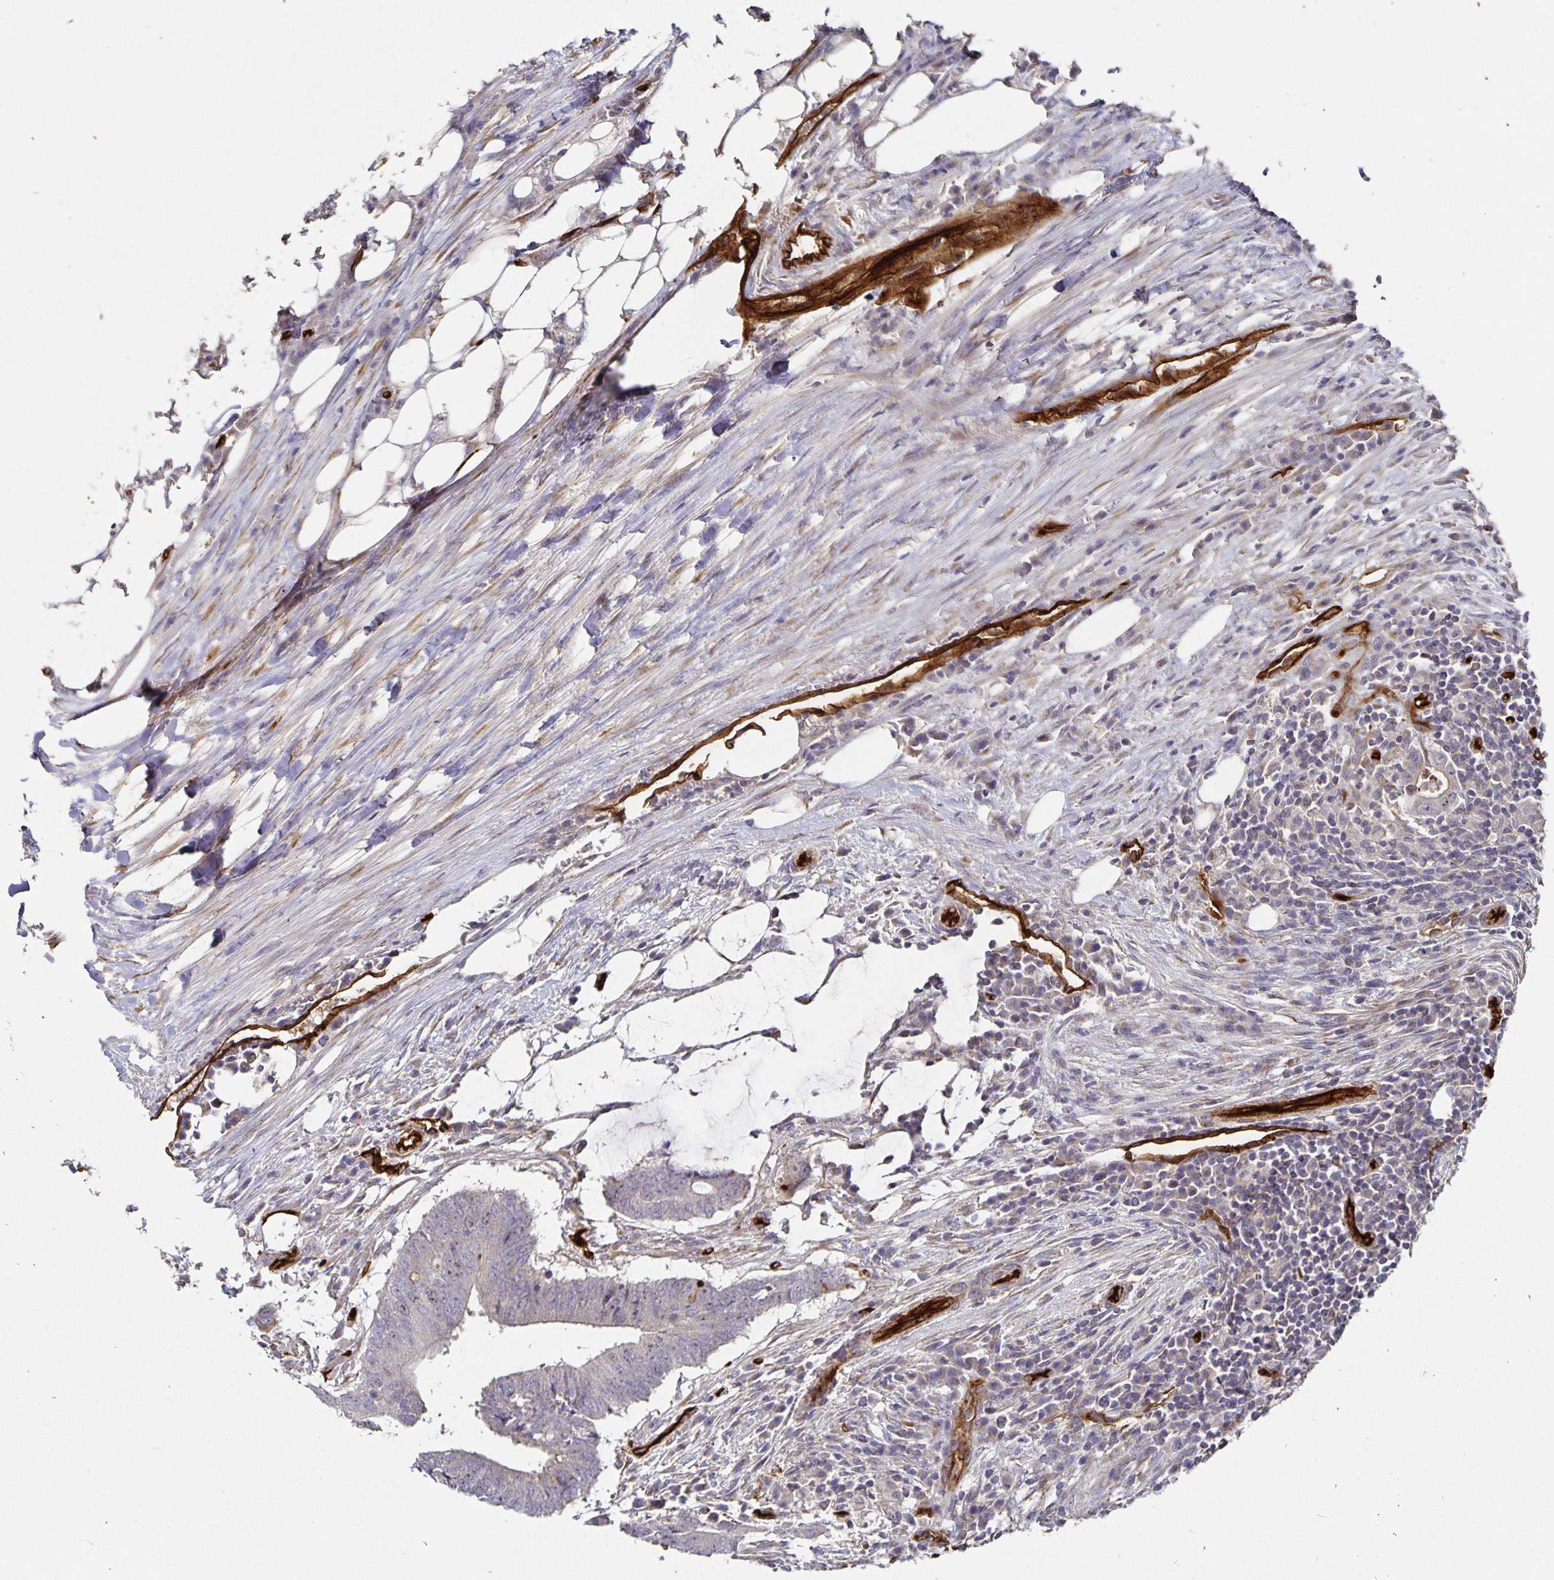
{"staining": {"intensity": "negative", "quantity": "none", "location": "none"}, "tissue": "colorectal cancer", "cell_type": "Tumor cells", "image_type": "cancer", "snomed": [{"axis": "morphology", "description": "Adenocarcinoma, NOS"}, {"axis": "topography", "description": "Colon"}], "caption": "An immunohistochemistry photomicrograph of colorectal adenocarcinoma is shown. There is no staining in tumor cells of colorectal adenocarcinoma. The staining was performed using DAB (3,3'-diaminobenzidine) to visualize the protein expression in brown, while the nuclei were stained in blue with hematoxylin (Magnification: 20x).", "gene": "PODXL", "patient": {"sex": "female", "age": 43}}